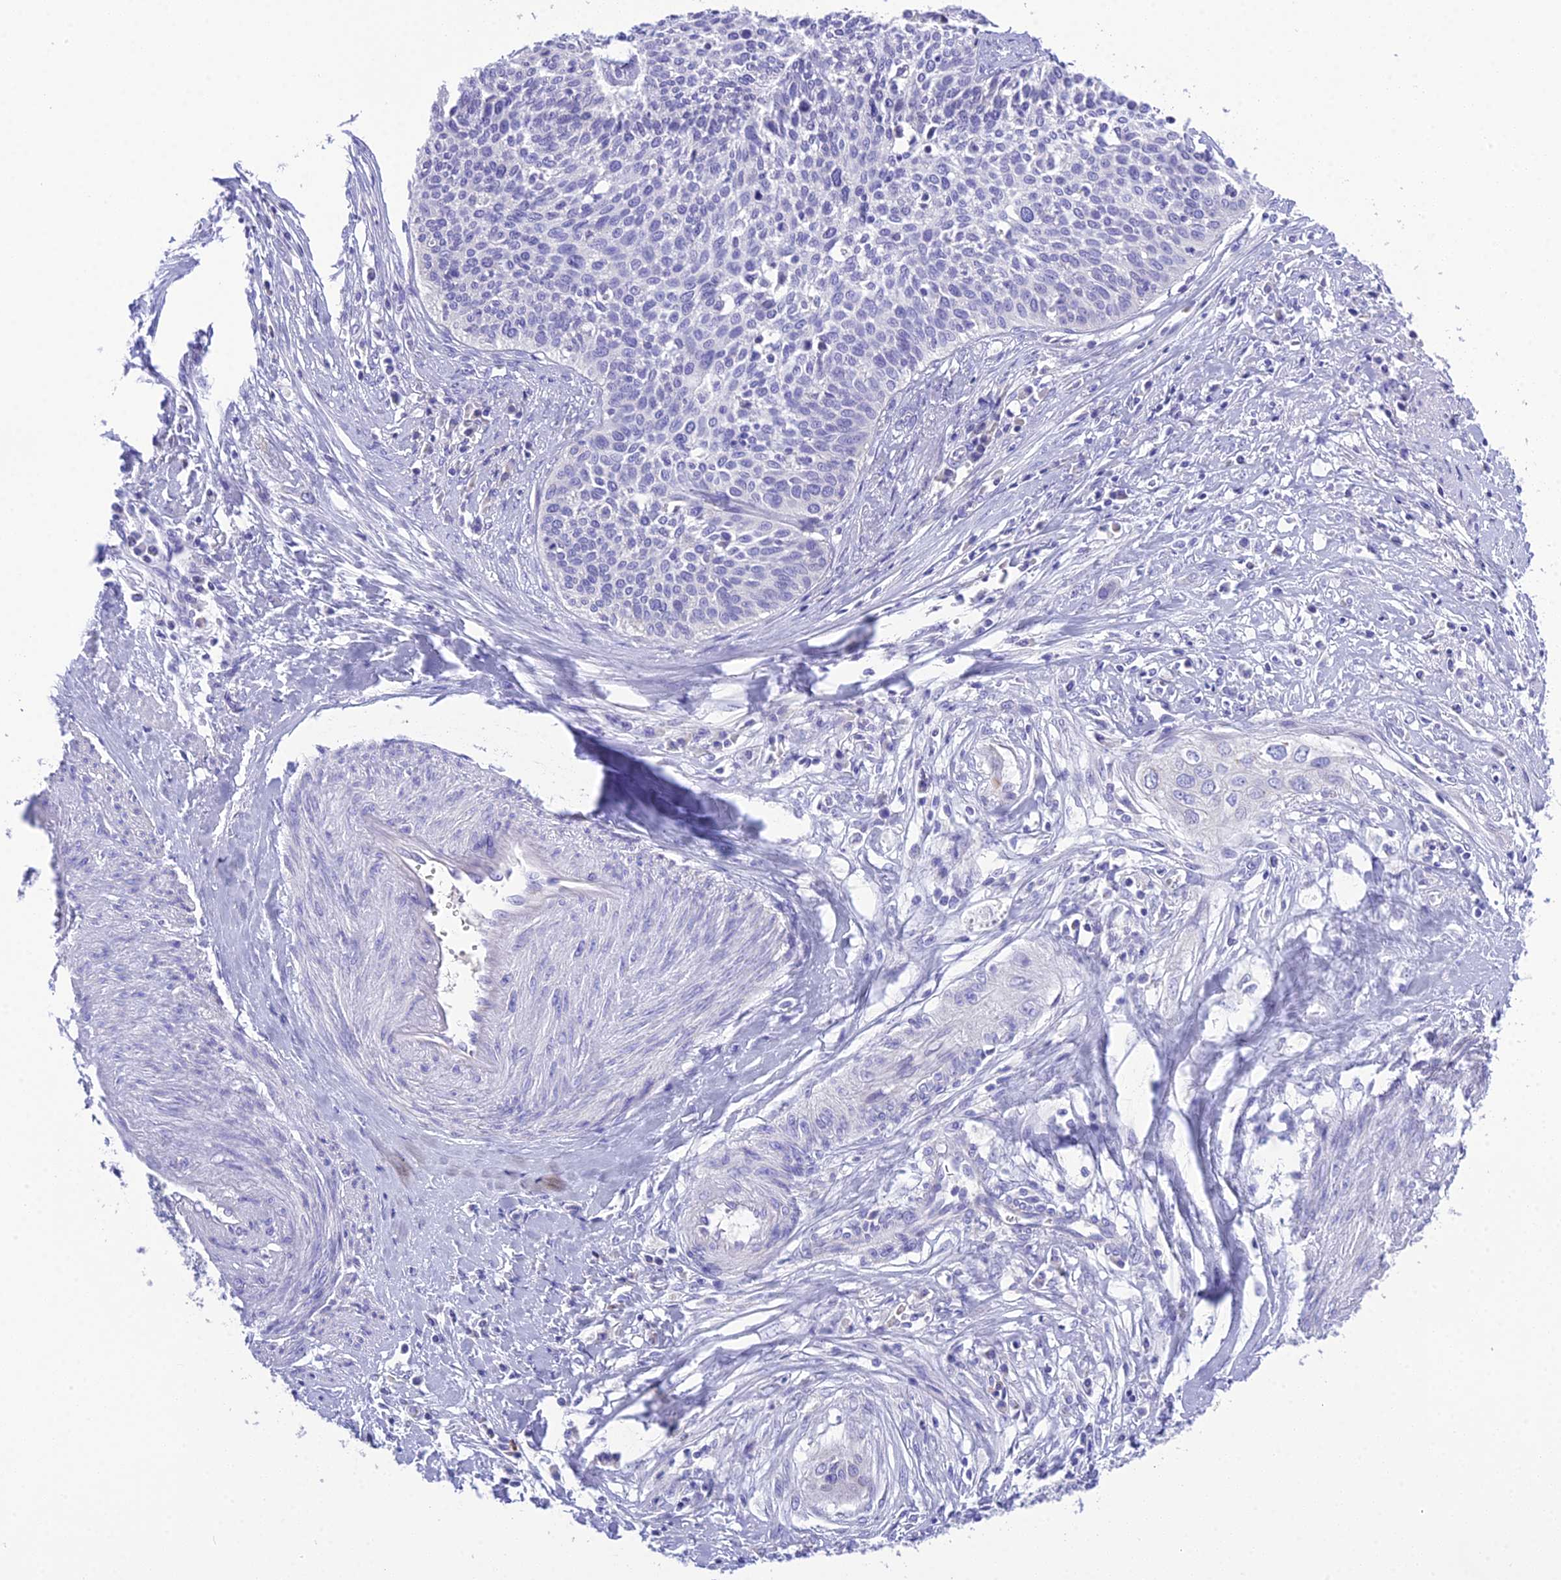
{"staining": {"intensity": "negative", "quantity": "none", "location": "none"}, "tissue": "cervical cancer", "cell_type": "Tumor cells", "image_type": "cancer", "snomed": [{"axis": "morphology", "description": "Squamous cell carcinoma, NOS"}, {"axis": "topography", "description": "Cervix"}], "caption": "This is an immunohistochemistry (IHC) image of human cervical cancer. There is no positivity in tumor cells.", "gene": "KIAA0408", "patient": {"sex": "female", "age": 34}}